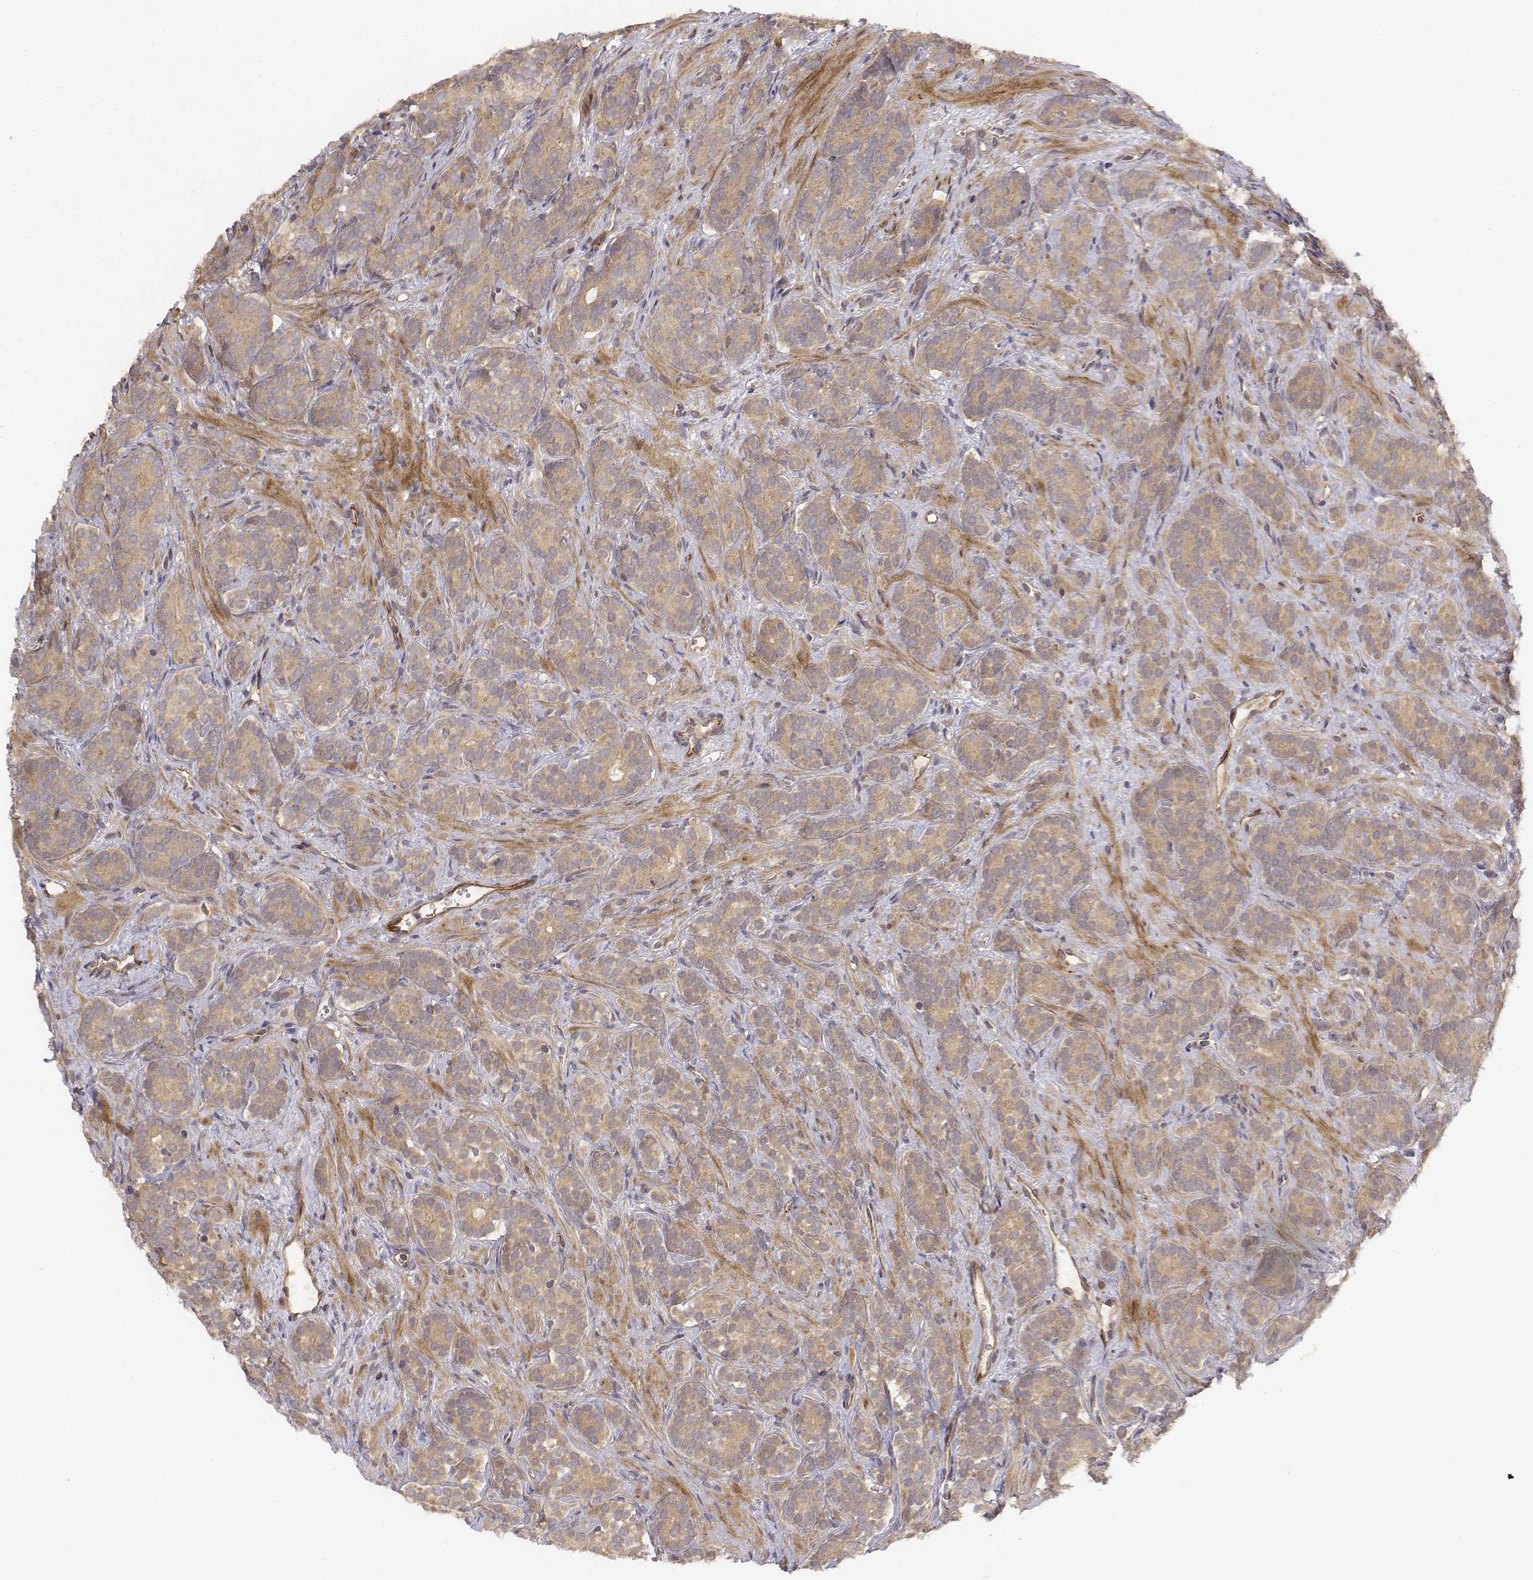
{"staining": {"intensity": "weak", "quantity": ">75%", "location": "cytoplasmic/membranous"}, "tissue": "prostate cancer", "cell_type": "Tumor cells", "image_type": "cancer", "snomed": [{"axis": "morphology", "description": "Adenocarcinoma, High grade"}, {"axis": "topography", "description": "Prostate"}], "caption": "Approximately >75% of tumor cells in human prostate adenocarcinoma (high-grade) show weak cytoplasmic/membranous protein staining as visualized by brown immunohistochemical staining.", "gene": "FBXO21", "patient": {"sex": "male", "age": 84}}